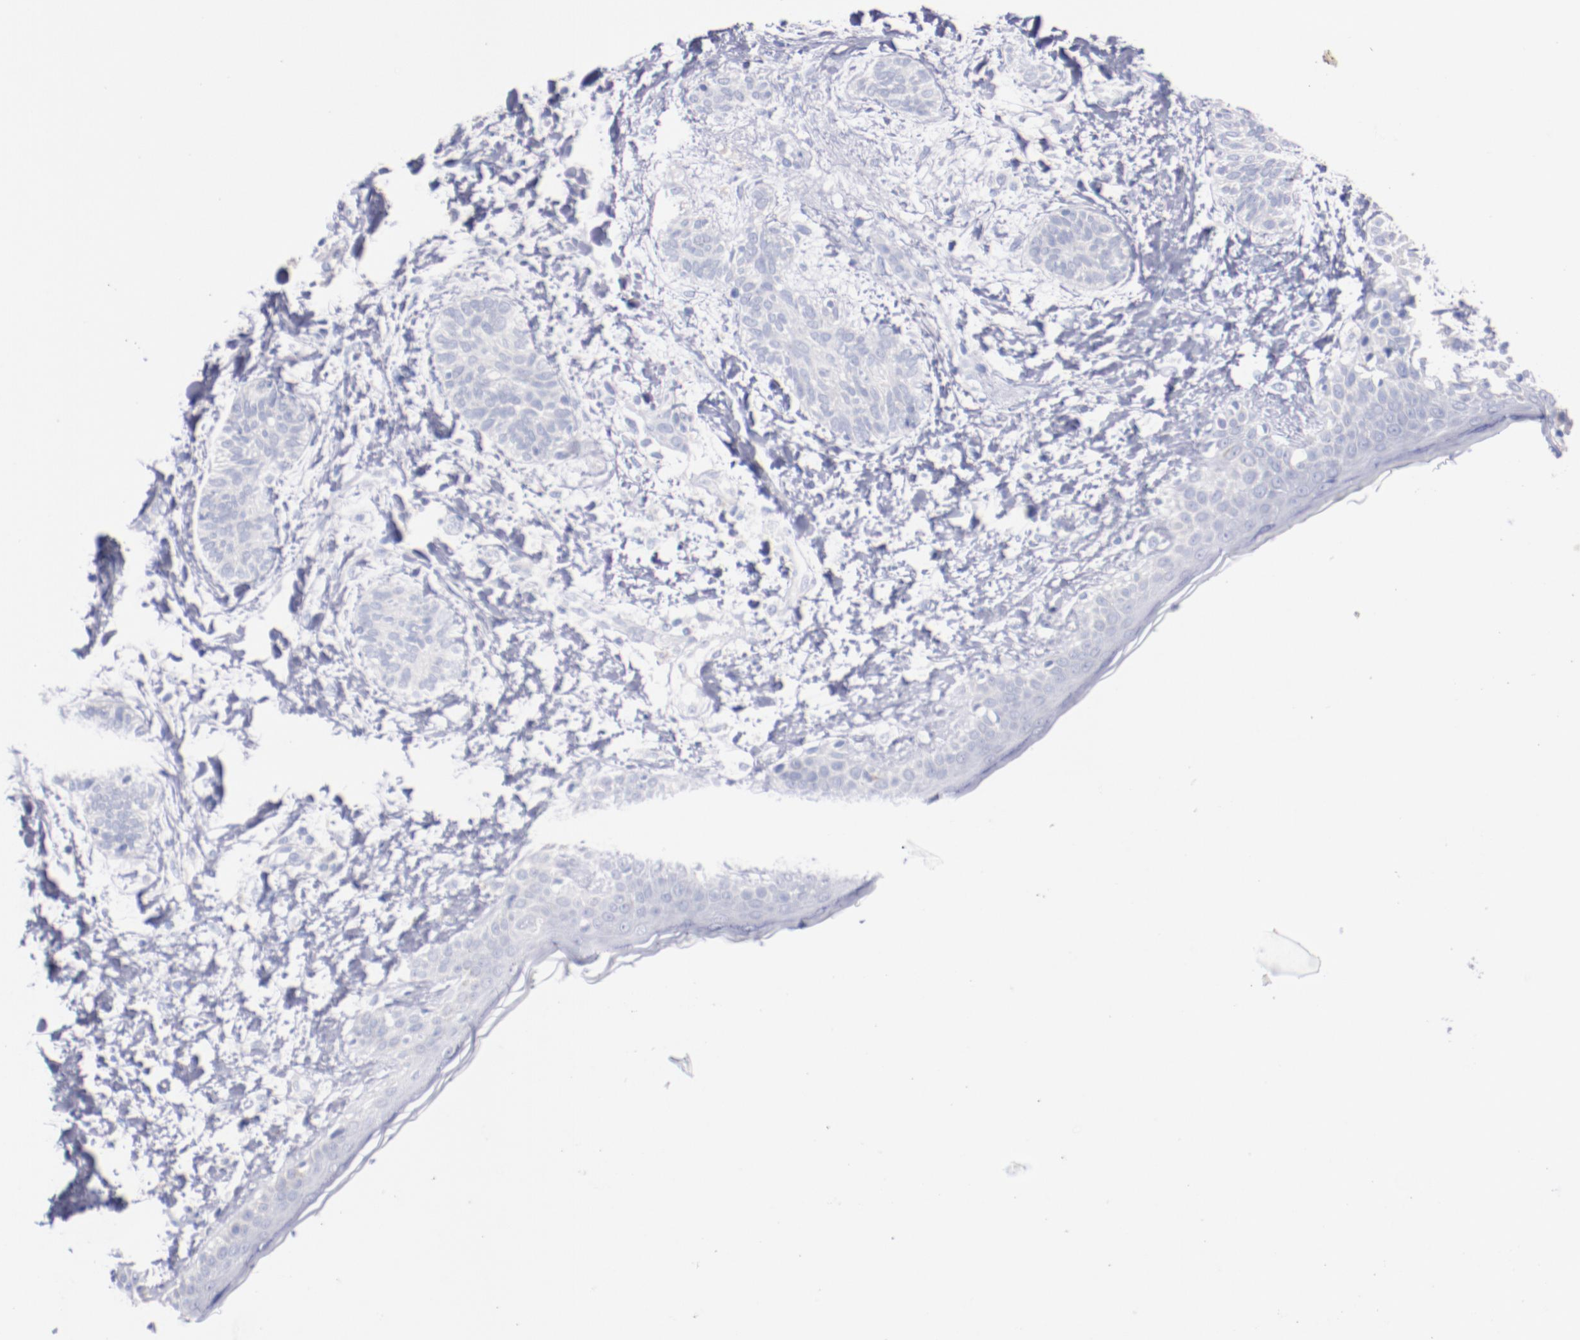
{"staining": {"intensity": "negative", "quantity": "none", "location": "none"}, "tissue": "skin cancer", "cell_type": "Tumor cells", "image_type": "cancer", "snomed": [{"axis": "morphology", "description": "Normal tissue, NOS"}, {"axis": "morphology", "description": "Basal cell carcinoma"}, {"axis": "topography", "description": "Skin"}], "caption": "An immunohistochemistry image of skin cancer (basal cell carcinoma) is shown. There is no staining in tumor cells of skin cancer (basal cell carcinoma). (Stains: DAB (3,3'-diaminobenzidine) immunohistochemistry (IHC) with hematoxylin counter stain, Microscopy: brightfield microscopy at high magnification).", "gene": "CNTNAP2", "patient": {"sex": "male", "age": 63}}